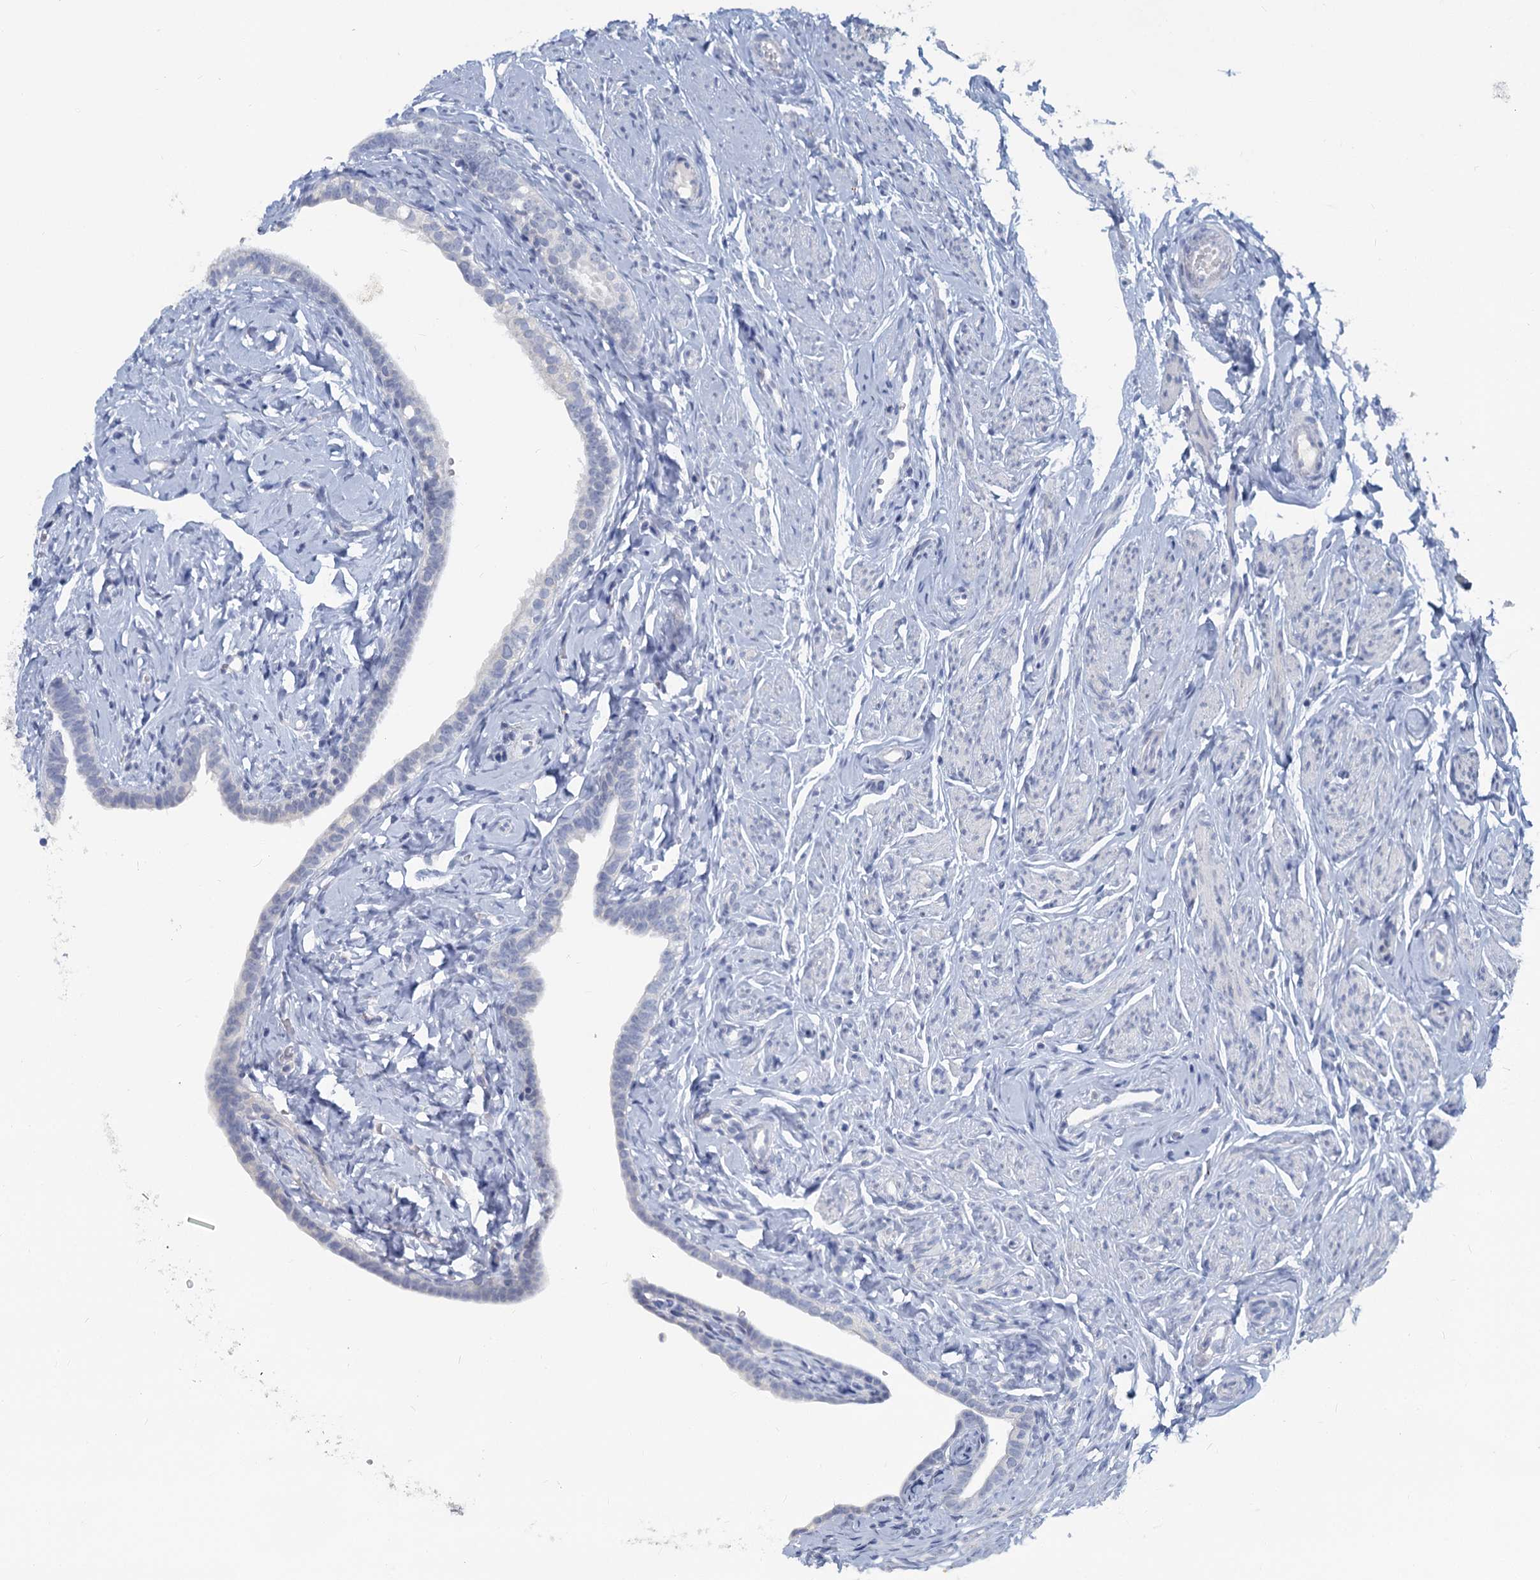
{"staining": {"intensity": "negative", "quantity": "none", "location": "none"}, "tissue": "fallopian tube", "cell_type": "Glandular cells", "image_type": "normal", "snomed": [{"axis": "morphology", "description": "Normal tissue, NOS"}, {"axis": "topography", "description": "Fallopian tube"}], "caption": "IHC histopathology image of unremarkable fallopian tube: fallopian tube stained with DAB shows no significant protein expression in glandular cells.", "gene": "CHGA", "patient": {"sex": "female", "age": 66}}